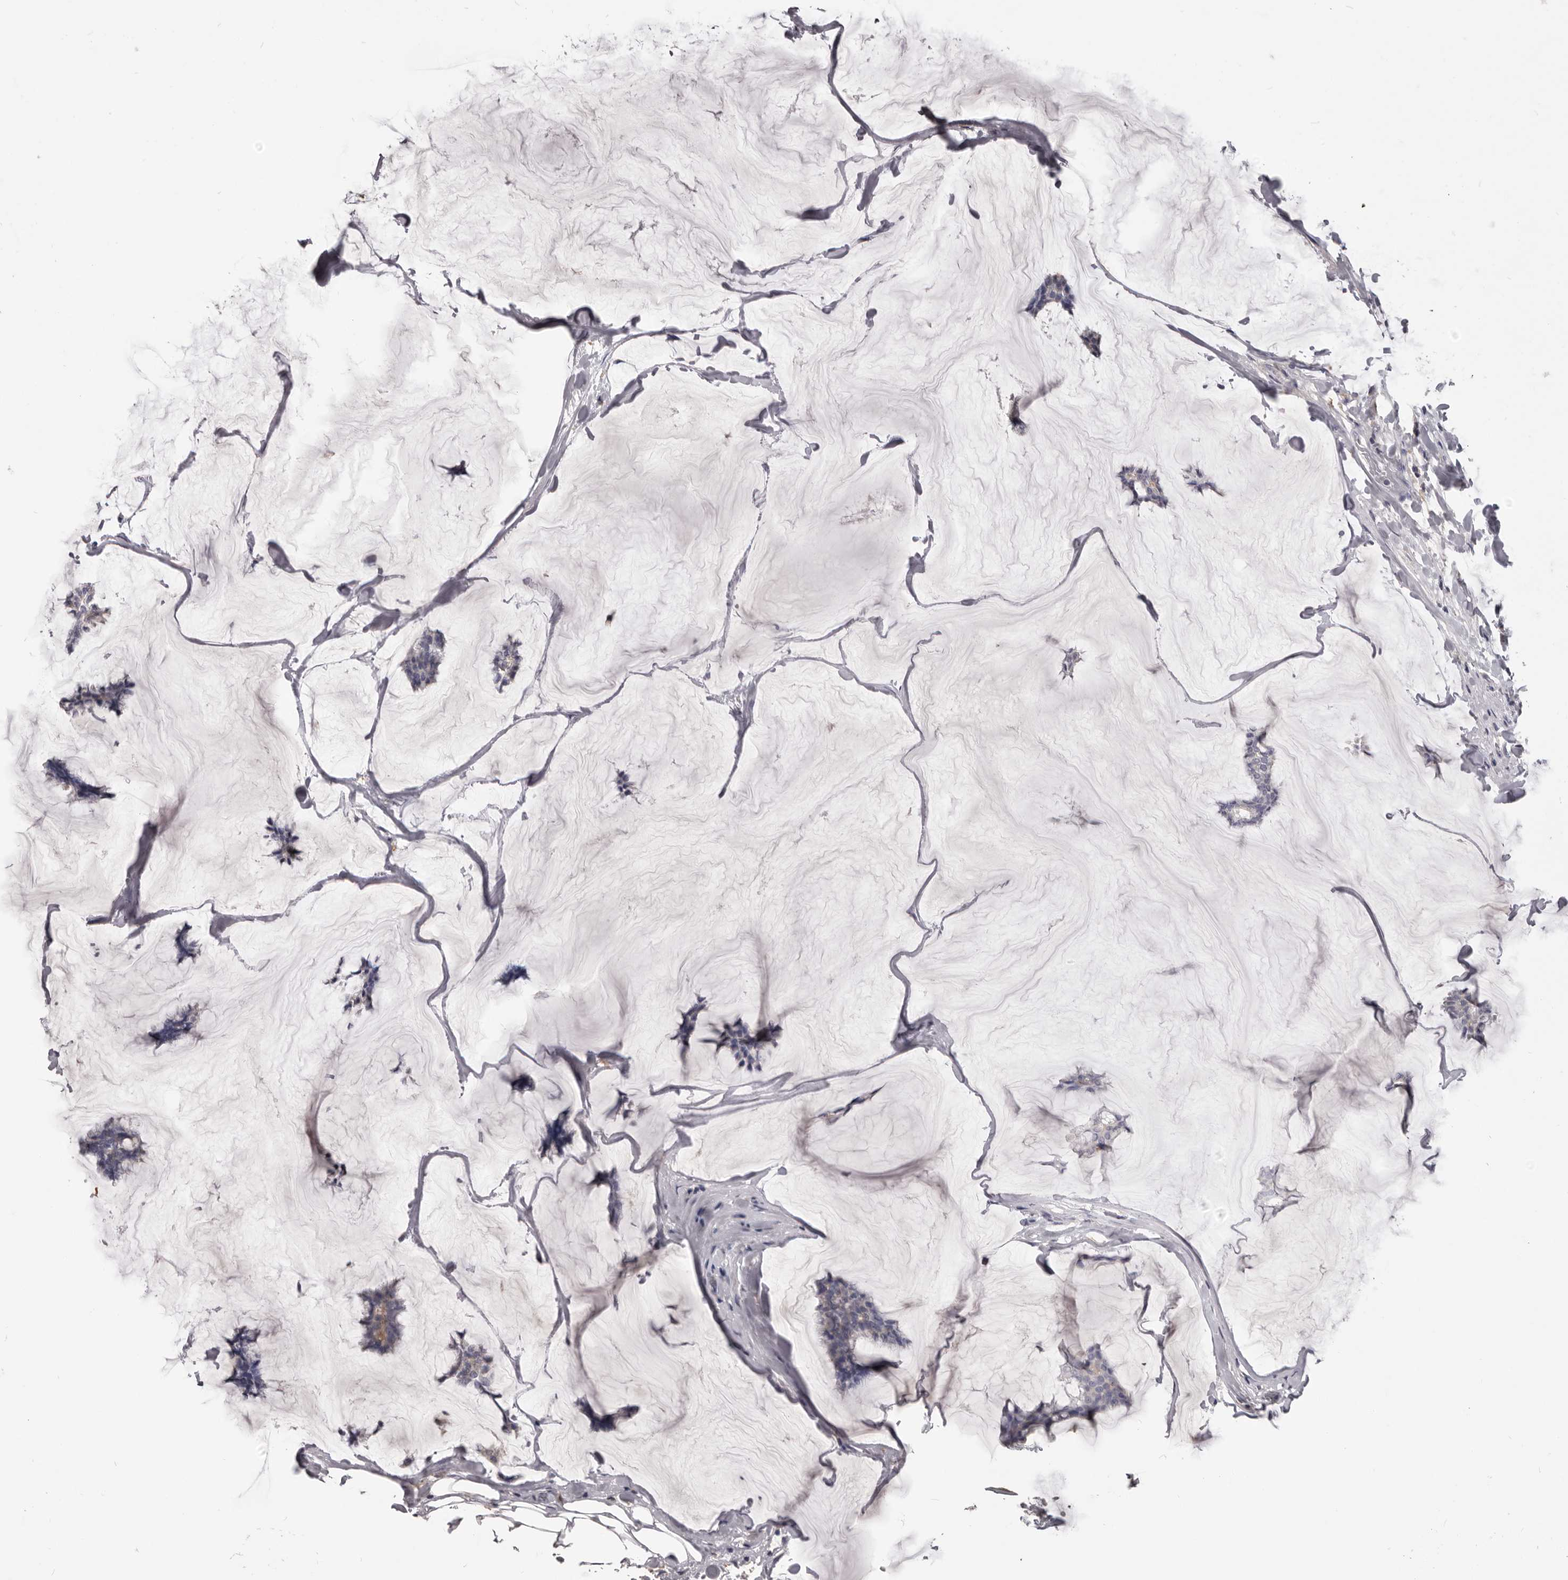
{"staining": {"intensity": "negative", "quantity": "none", "location": "none"}, "tissue": "breast cancer", "cell_type": "Tumor cells", "image_type": "cancer", "snomed": [{"axis": "morphology", "description": "Duct carcinoma"}, {"axis": "topography", "description": "Breast"}], "caption": "Breast intraductal carcinoma was stained to show a protein in brown. There is no significant expression in tumor cells.", "gene": "PI4K2A", "patient": {"sex": "female", "age": 93}}